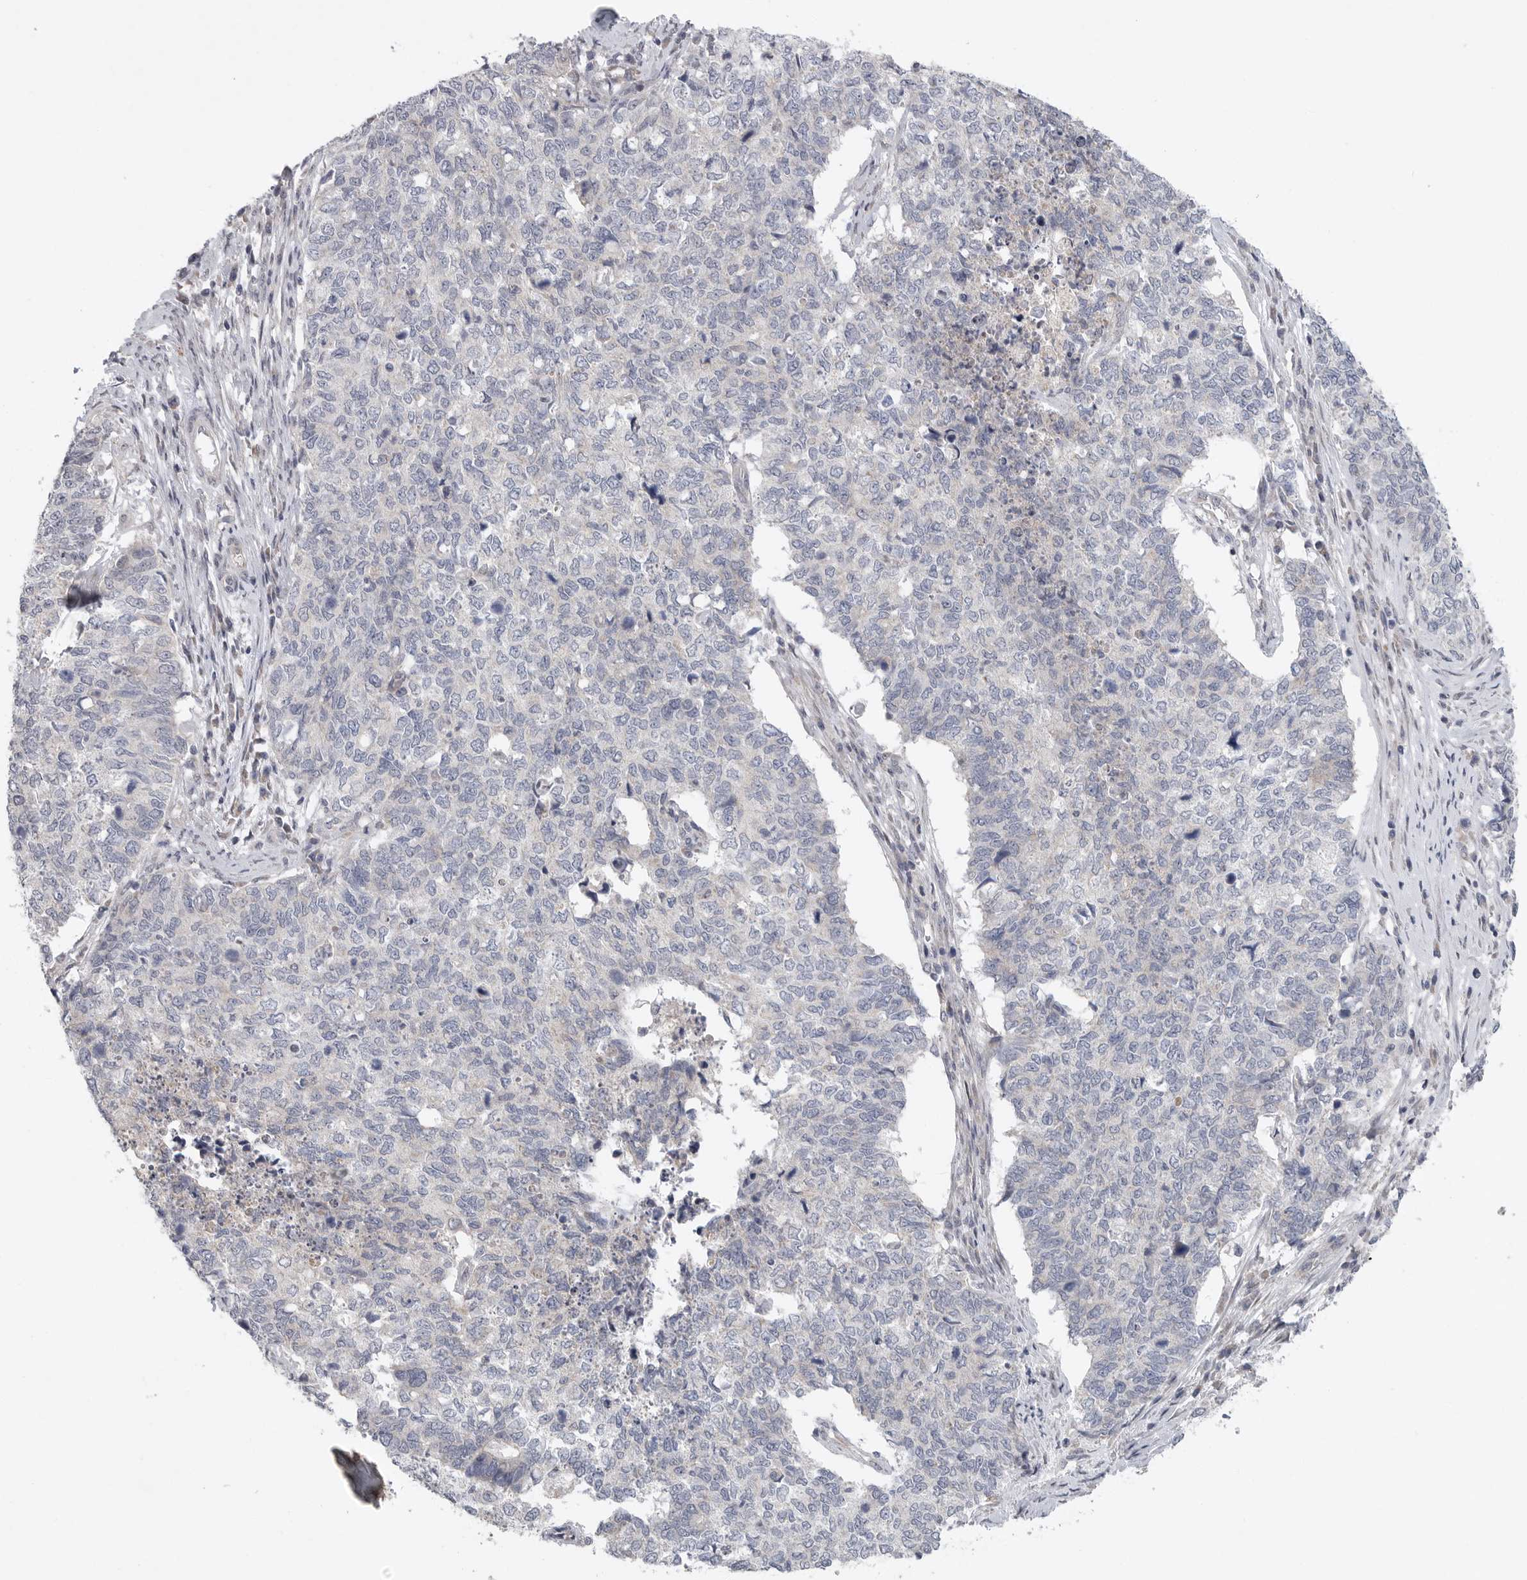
{"staining": {"intensity": "negative", "quantity": "none", "location": "none"}, "tissue": "cervical cancer", "cell_type": "Tumor cells", "image_type": "cancer", "snomed": [{"axis": "morphology", "description": "Squamous cell carcinoma, NOS"}, {"axis": "topography", "description": "Cervix"}], "caption": "Immunohistochemistry micrograph of neoplastic tissue: cervical cancer stained with DAB shows no significant protein expression in tumor cells.", "gene": "FBXO43", "patient": {"sex": "female", "age": 63}}